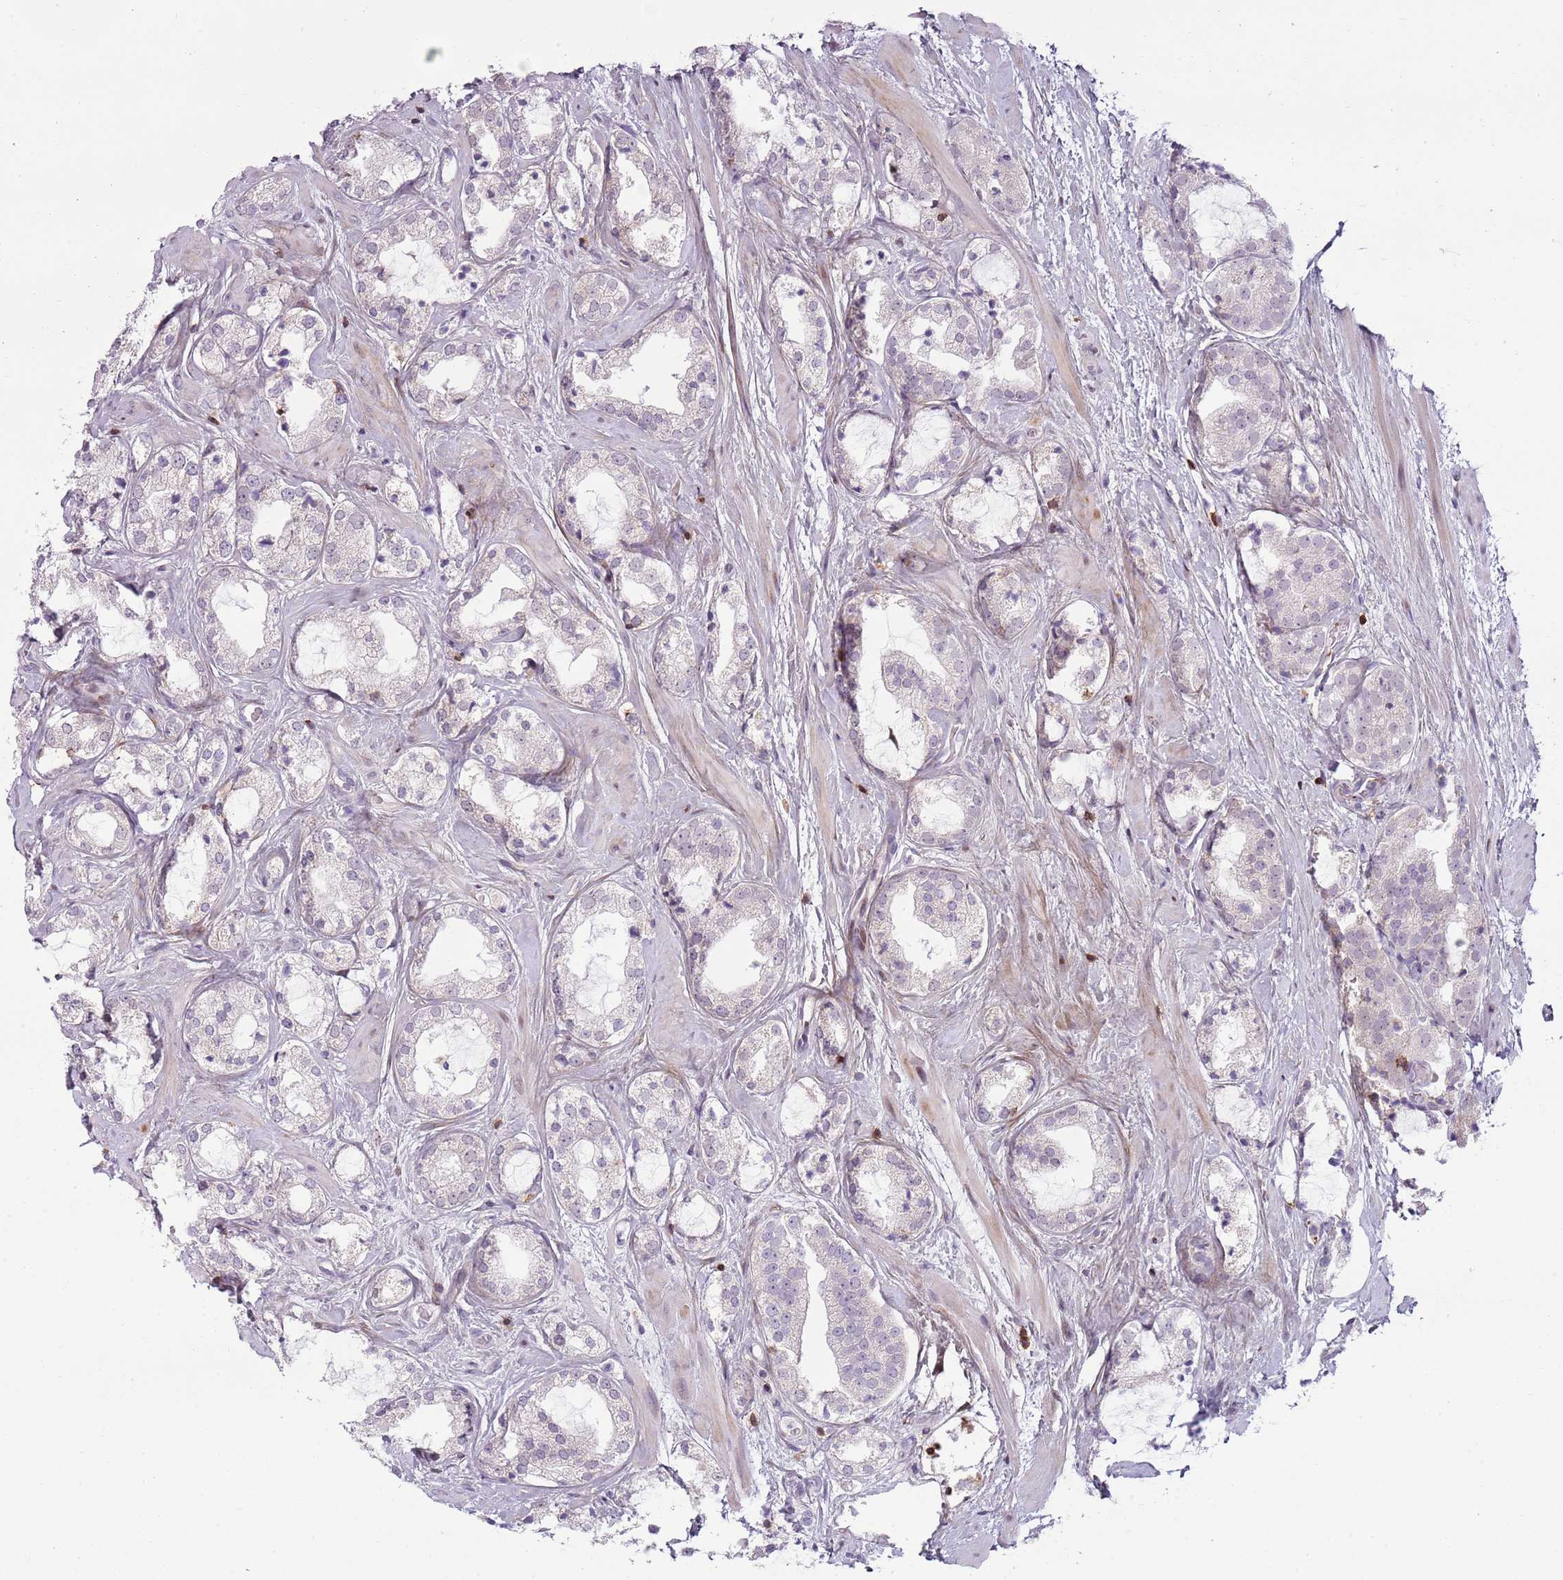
{"staining": {"intensity": "negative", "quantity": "none", "location": "none"}, "tissue": "prostate cancer", "cell_type": "Tumor cells", "image_type": "cancer", "snomed": [{"axis": "morphology", "description": "Adenocarcinoma, High grade"}, {"axis": "topography", "description": "Prostate"}], "caption": "An immunohistochemistry photomicrograph of high-grade adenocarcinoma (prostate) is shown. There is no staining in tumor cells of high-grade adenocarcinoma (prostate).", "gene": "ZNF583", "patient": {"sex": "male", "age": 64}}